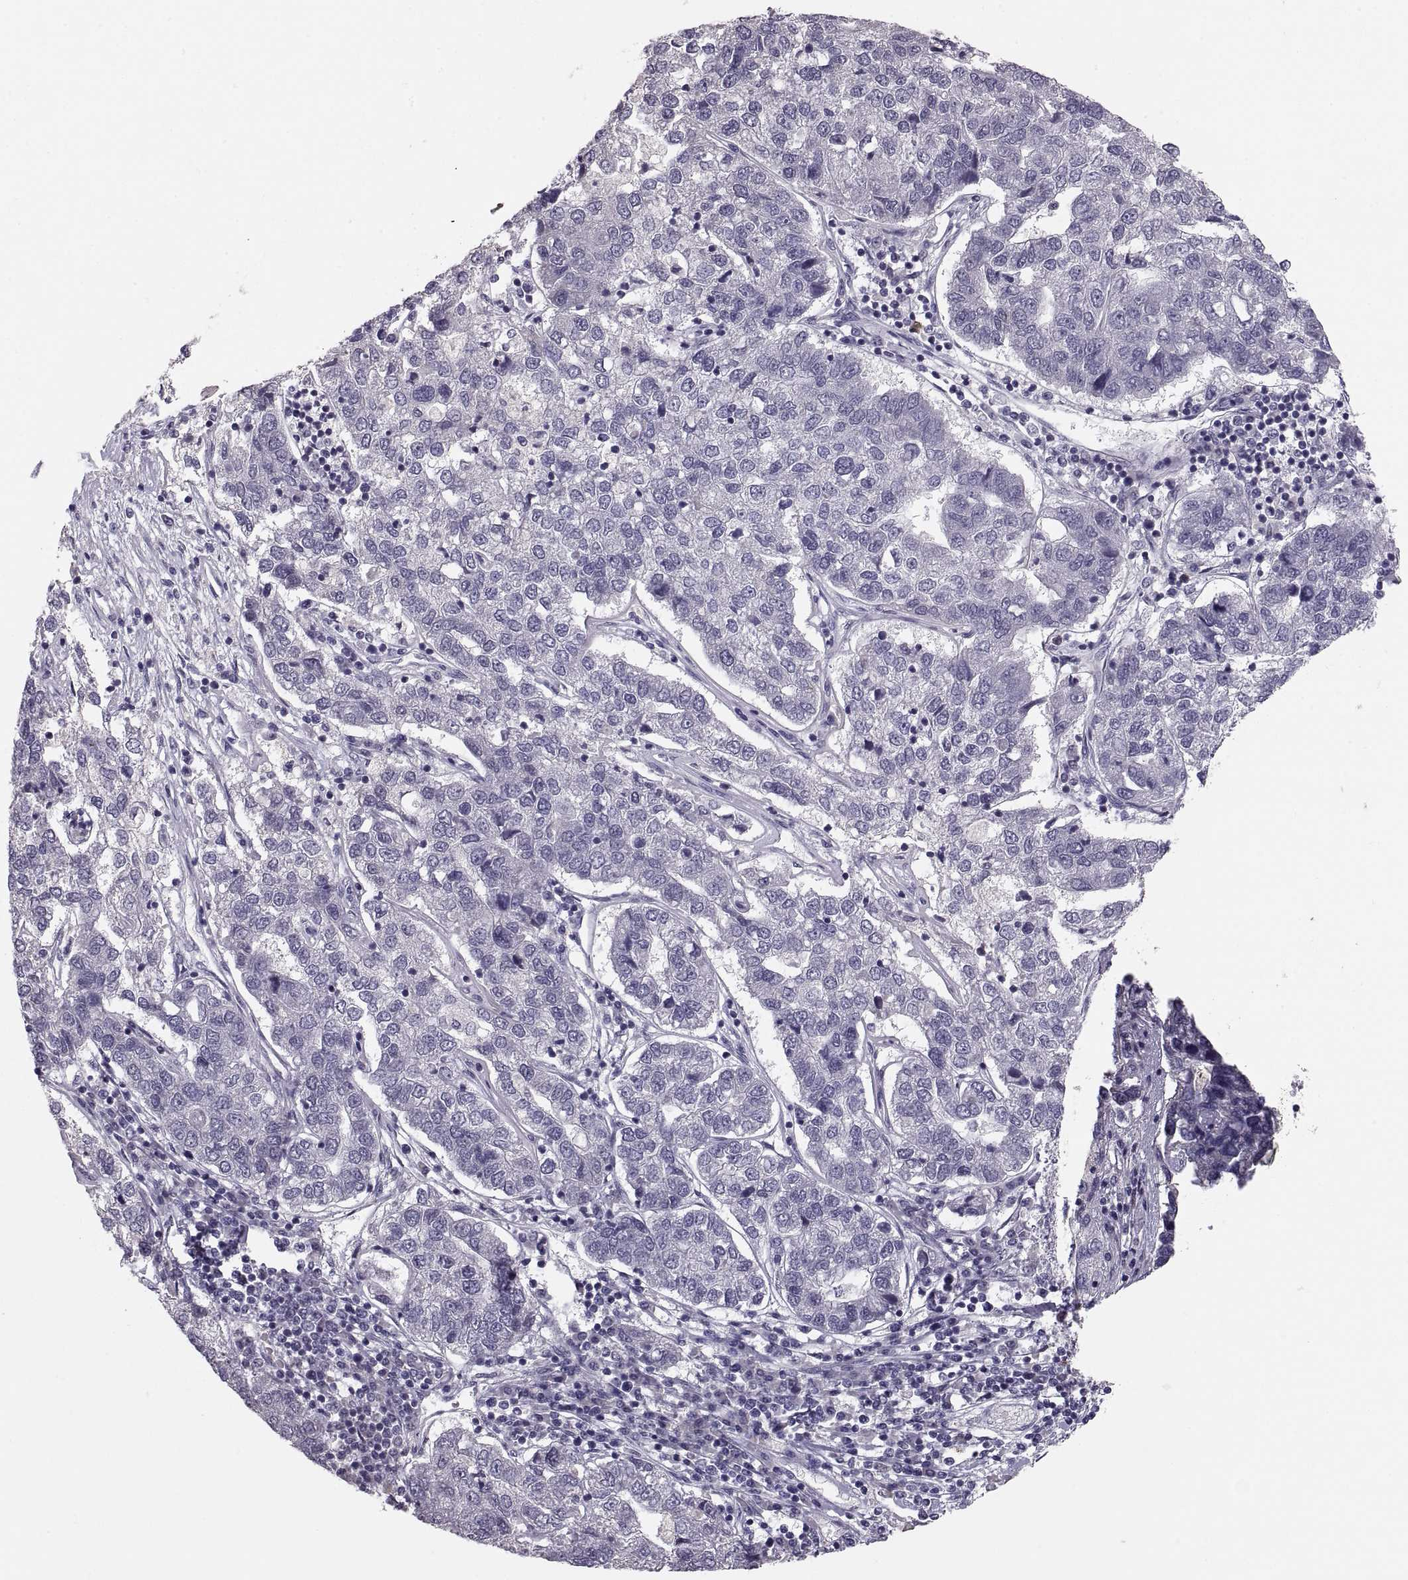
{"staining": {"intensity": "negative", "quantity": "none", "location": "none"}, "tissue": "pancreatic cancer", "cell_type": "Tumor cells", "image_type": "cancer", "snomed": [{"axis": "morphology", "description": "Adenocarcinoma, NOS"}, {"axis": "topography", "description": "Pancreas"}], "caption": "Immunohistochemical staining of pancreatic cancer reveals no significant expression in tumor cells.", "gene": "PAX2", "patient": {"sex": "female", "age": 61}}